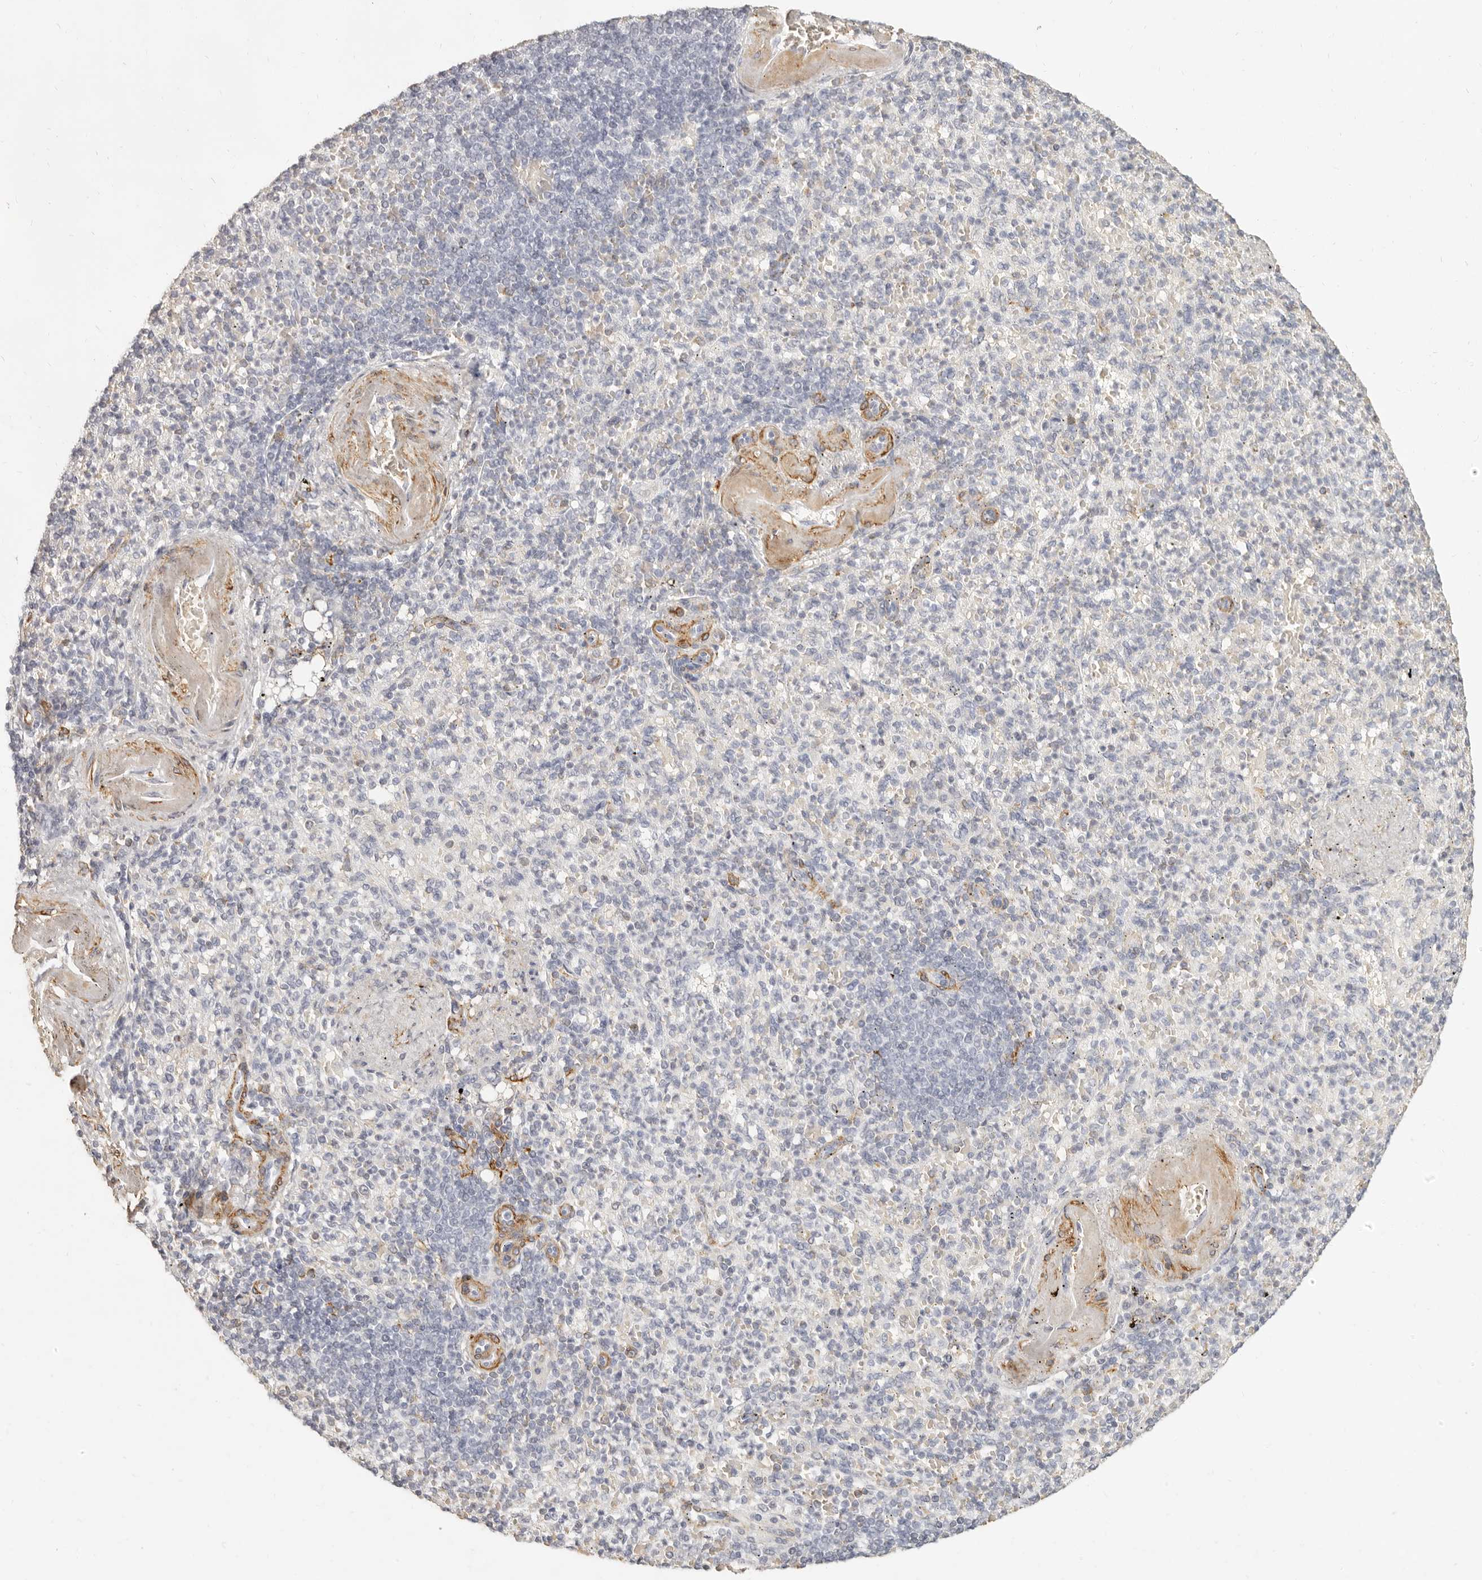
{"staining": {"intensity": "negative", "quantity": "none", "location": "none"}, "tissue": "spleen", "cell_type": "Cells in red pulp", "image_type": "normal", "snomed": [{"axis": "morphology", "description": "Normal tissue, NOS"}, {"axis": "topography", "description": "Spleen"}], "caption": "Micrograph shows no protein expression in cells in red pulp of benign spleen. (DAB immunohistochemistry visualized using brightfield microscopy, high magnification).", "gene": "NIBAN1", "patient": {"sex": "female", "age": 74}}